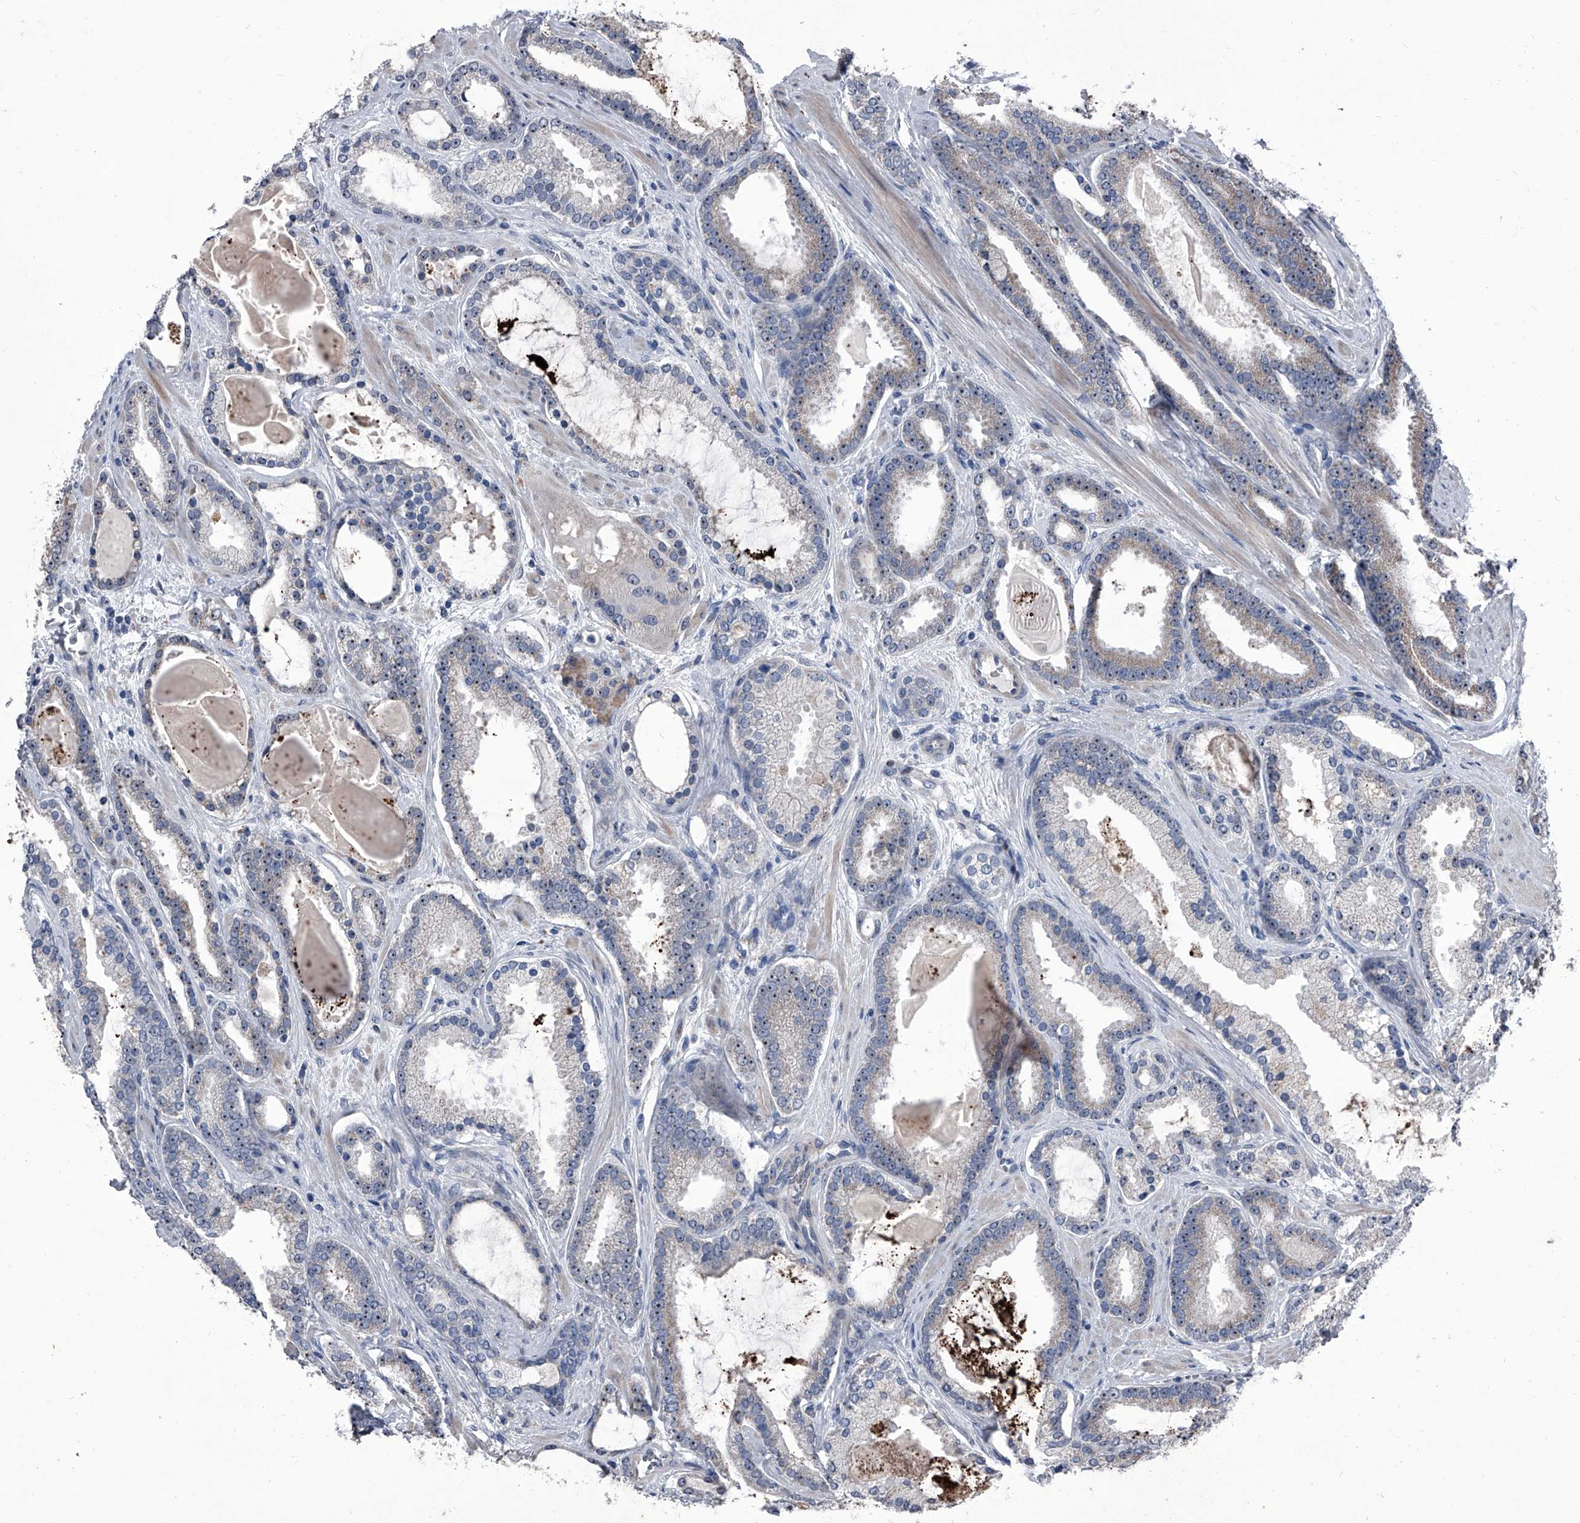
{"staining": {"intensity": "moderate", "quantity": "<25%", "location": "nuclear"}, "tissue": "prostate cancer", "cell_type": "Tumor cells", "image_type": "cancer", "snomed": [{"axis": "morphology", "description": "Adenocarcinoma, High grade"}, {"axis": "topography", "description": "Prostate"}], "caption": "This photomicrograph demonstrates IHC staining of adenocarcinoma (high-grade) (prostate), with low moderate nuclear staining in about <25% of tumor cells.", "gene": "CEP85L", "patient": {"sex": "male", "age": 60}}